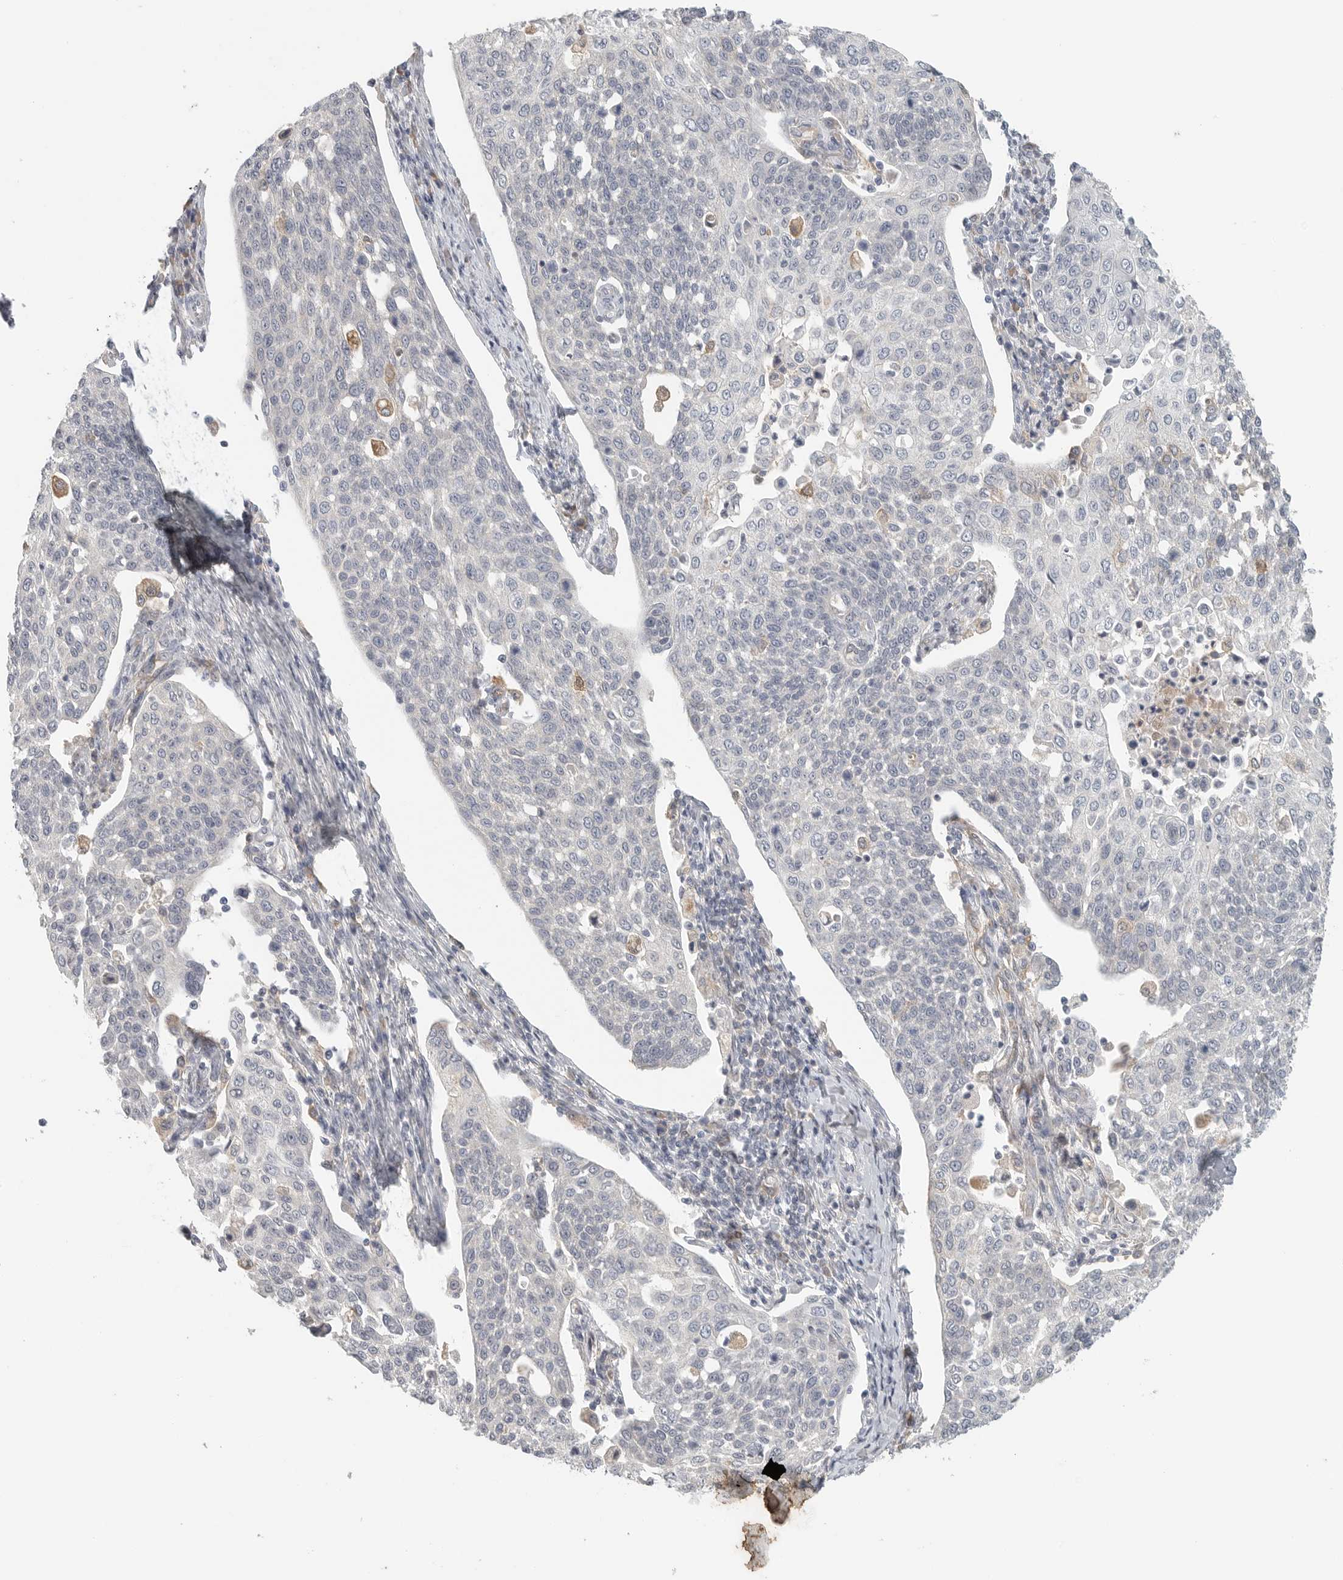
{"staining": {"intensity": "negative", "quantity": "none", "location": "none"}, "tissue": "cervical cancer", "cell_type": "Tumor cells", "image_type": "cancer", "snomed": [{"axis": "morphology", "description": "Squamous cell carcinoma, NOS"}, {"axis": "topography", "description": "Cervix"}], "caption": "Cervical cancer was stained to show a protein in brown. There is no significant staining in tumor cells.", "gene": "SLC25A36", "patient": {"sex": "female", "age": 34}}